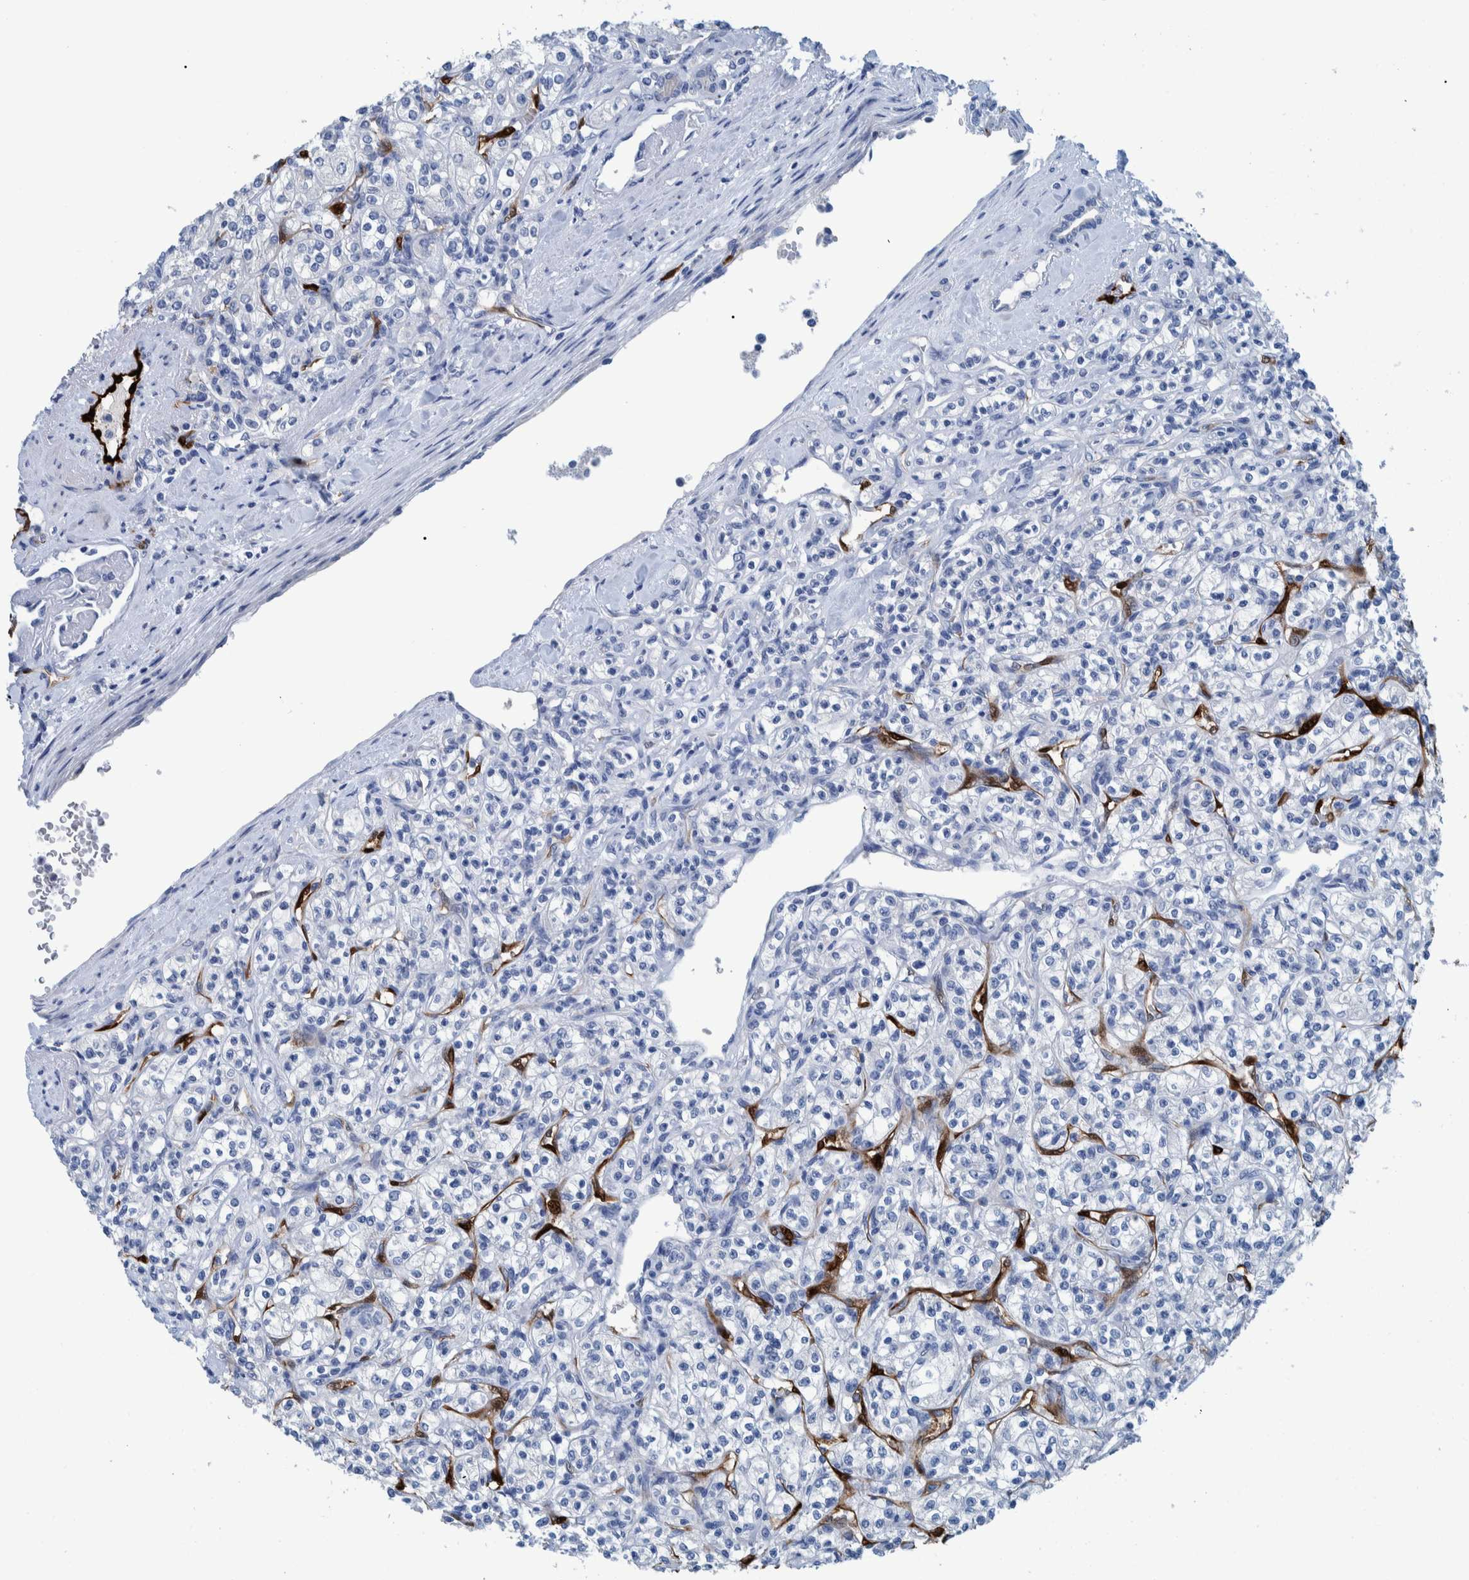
{"staining": {"intensity": "negative", "quantity": "none", "location": "none"}, "tissue": "renal cancer", "cell_type": "Tumor cells", "image_type": "cancer", "snomed": [{"axis": "morphology", "description": "Adenocarcinoma, NOS"}, {"axis": "topography", "description": "Kidney"}], "caption": "The micrograph reveals no staining of tumor cells in adenocarcinoma (renal). (DAB (3,3'-diaminobenzidine) IHC, high magnification).", "gene": "IDO1", "patient": {"sex": "male", "age": 77}}